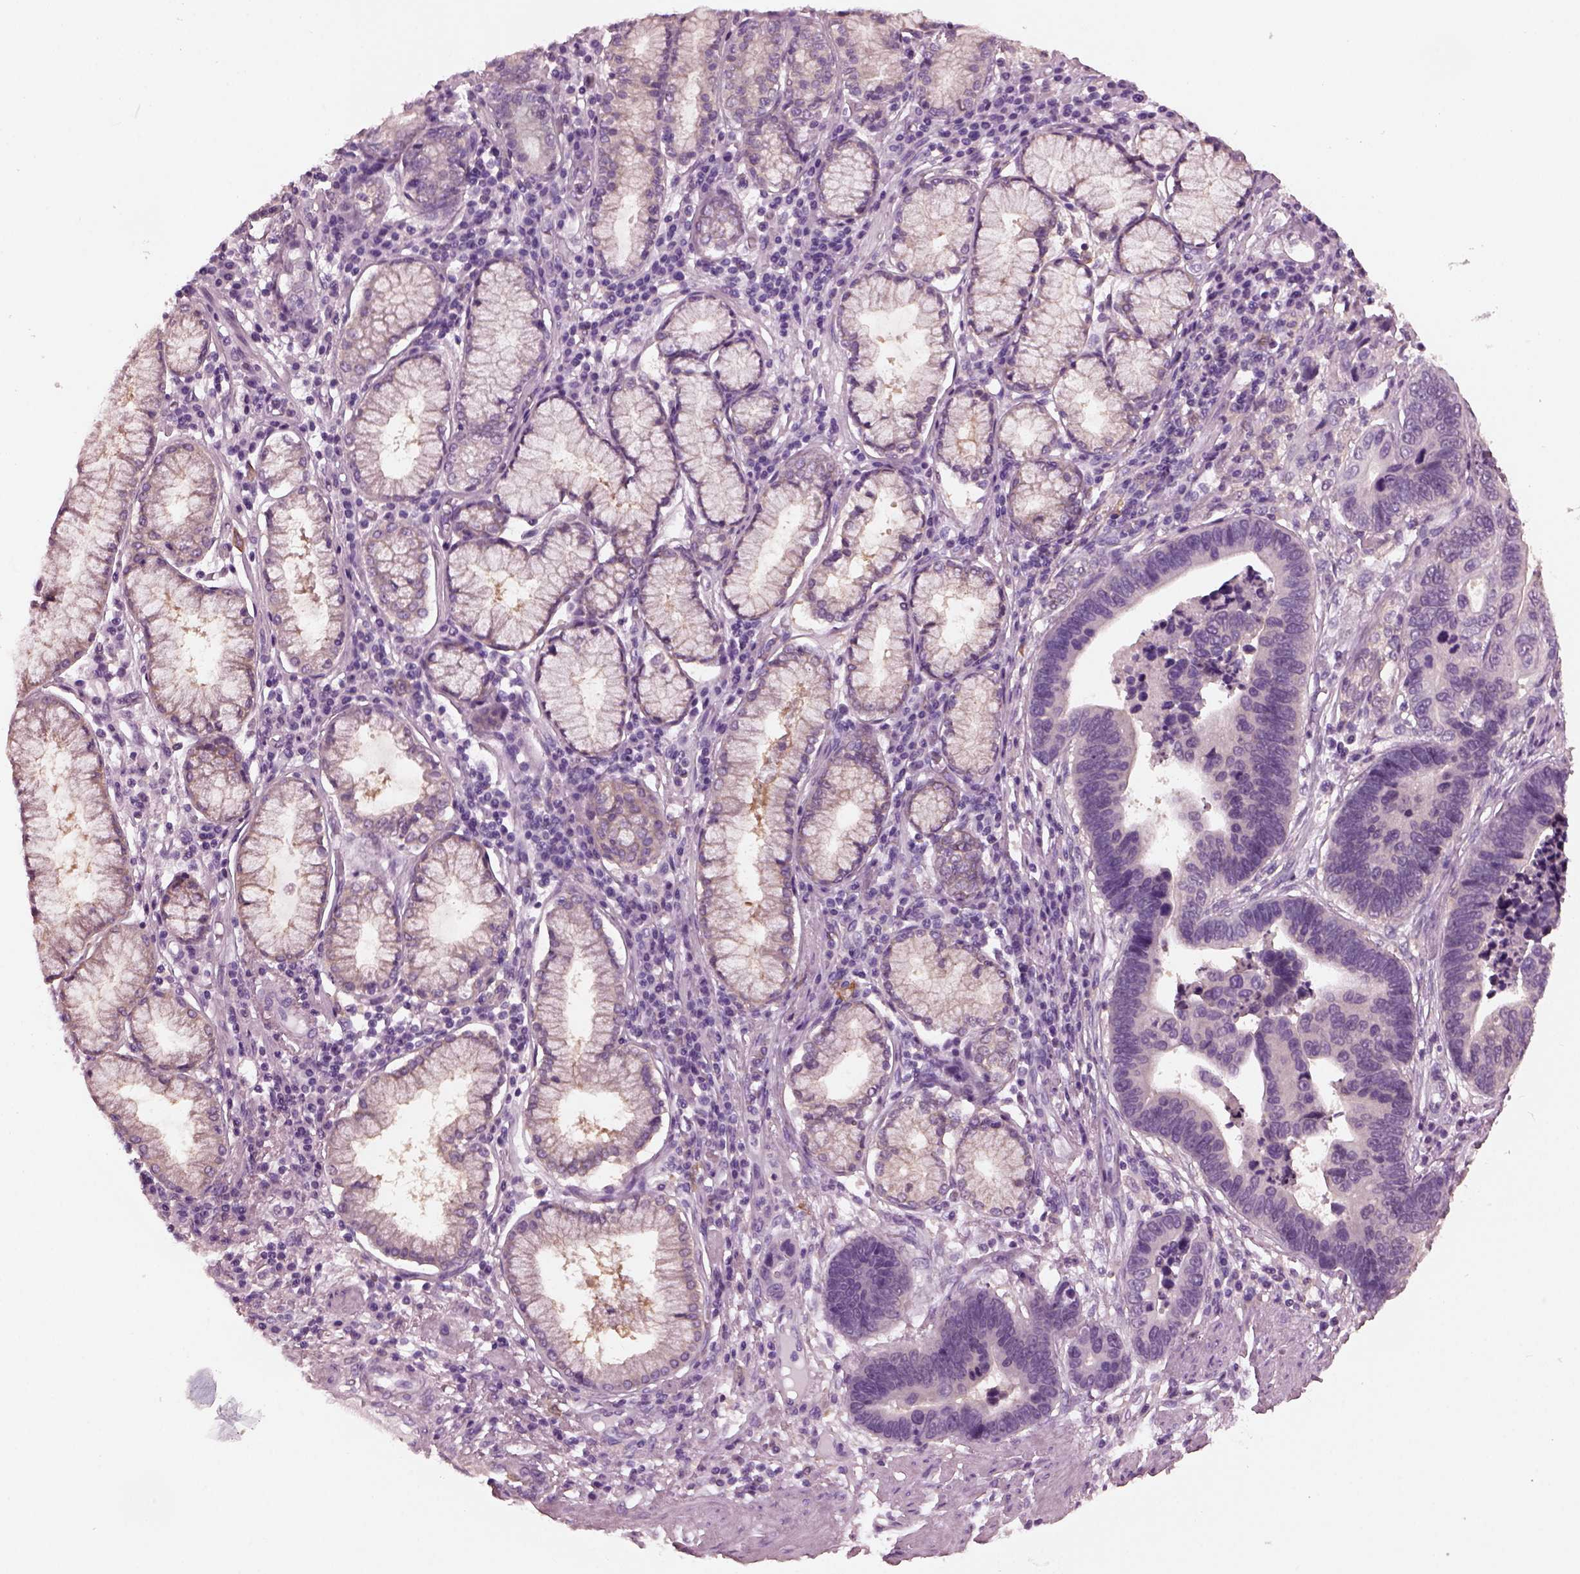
{"staining": {"intensity": "negative", "quantity": "none", "location": "none"}, "tissue": "stomach cancer", "cell_type": "Tumor cells", "image_type": "cancer", "snomed": [{"axis": "morphology", "description": "Adenocarcinoma, NOS"}, {"axis": "topography", "description": "Stomach"}], "caption": "Stomach cancer (adenocarcinoma) stained for a protein using IHC exhibits no staining tumor cells.", "gene": "SHTN1", "patient": {"sex": "male", "age": 84}}